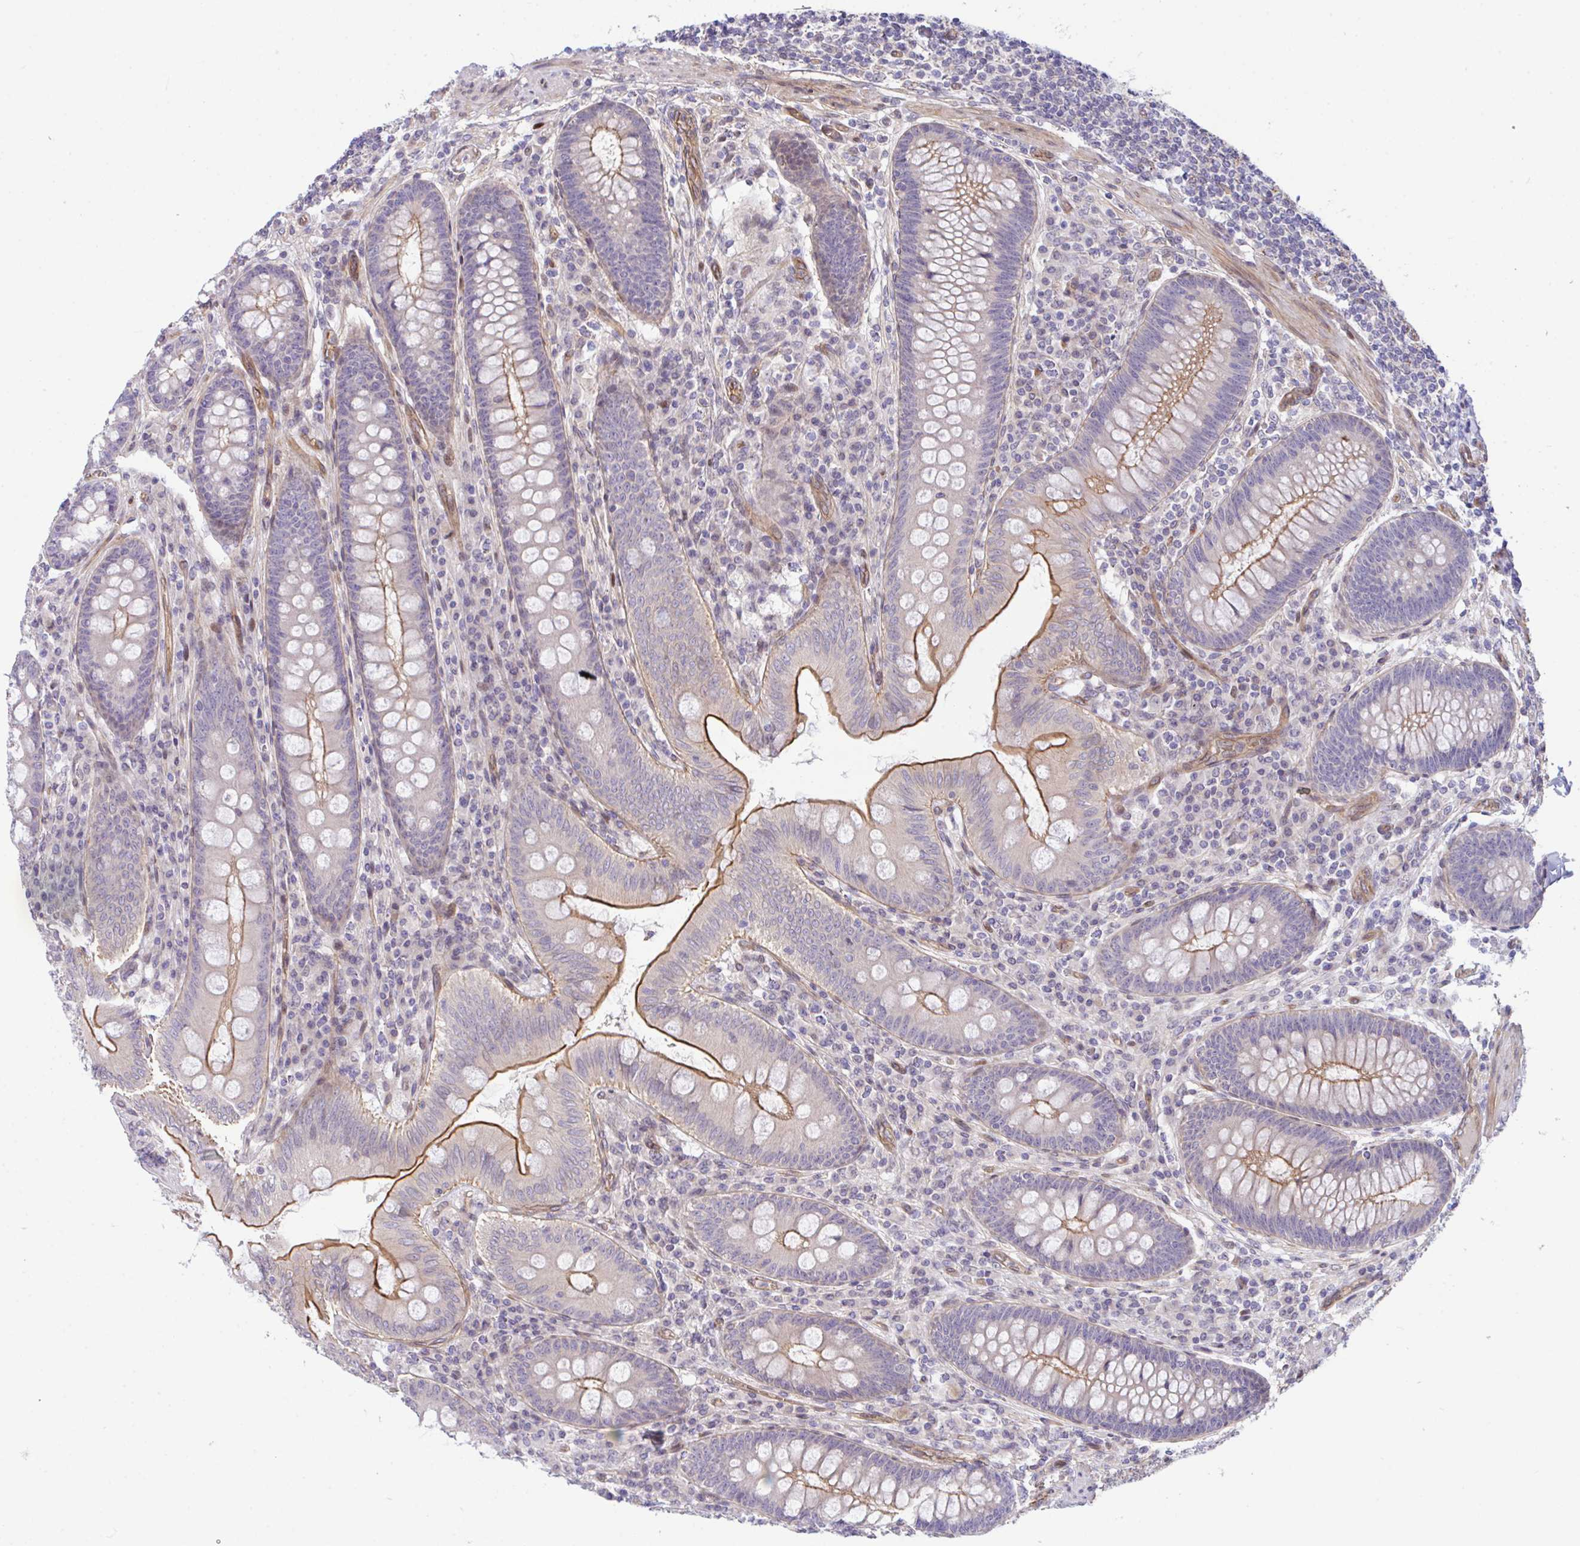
{"staining": {"intensity": "moderate", "quantity": "<25%", "location": "cytoplasmic/membranous"}, "tissue": "appendix", "cell_type": "Glandular cells", "image_type": "normal", "snomed": [{"axis": "morphology", "description": "Normal tissue, NOS"}, {"axis": "topography", "description": "Appendix"}], "caption": "Protein expression analysis of normal appendix reveals moderate cytoplasmic/membranous positivity in about <25% of glandular cells.", "gene": "ZBED3", "patient": {"sex": "male", "age": 71}}